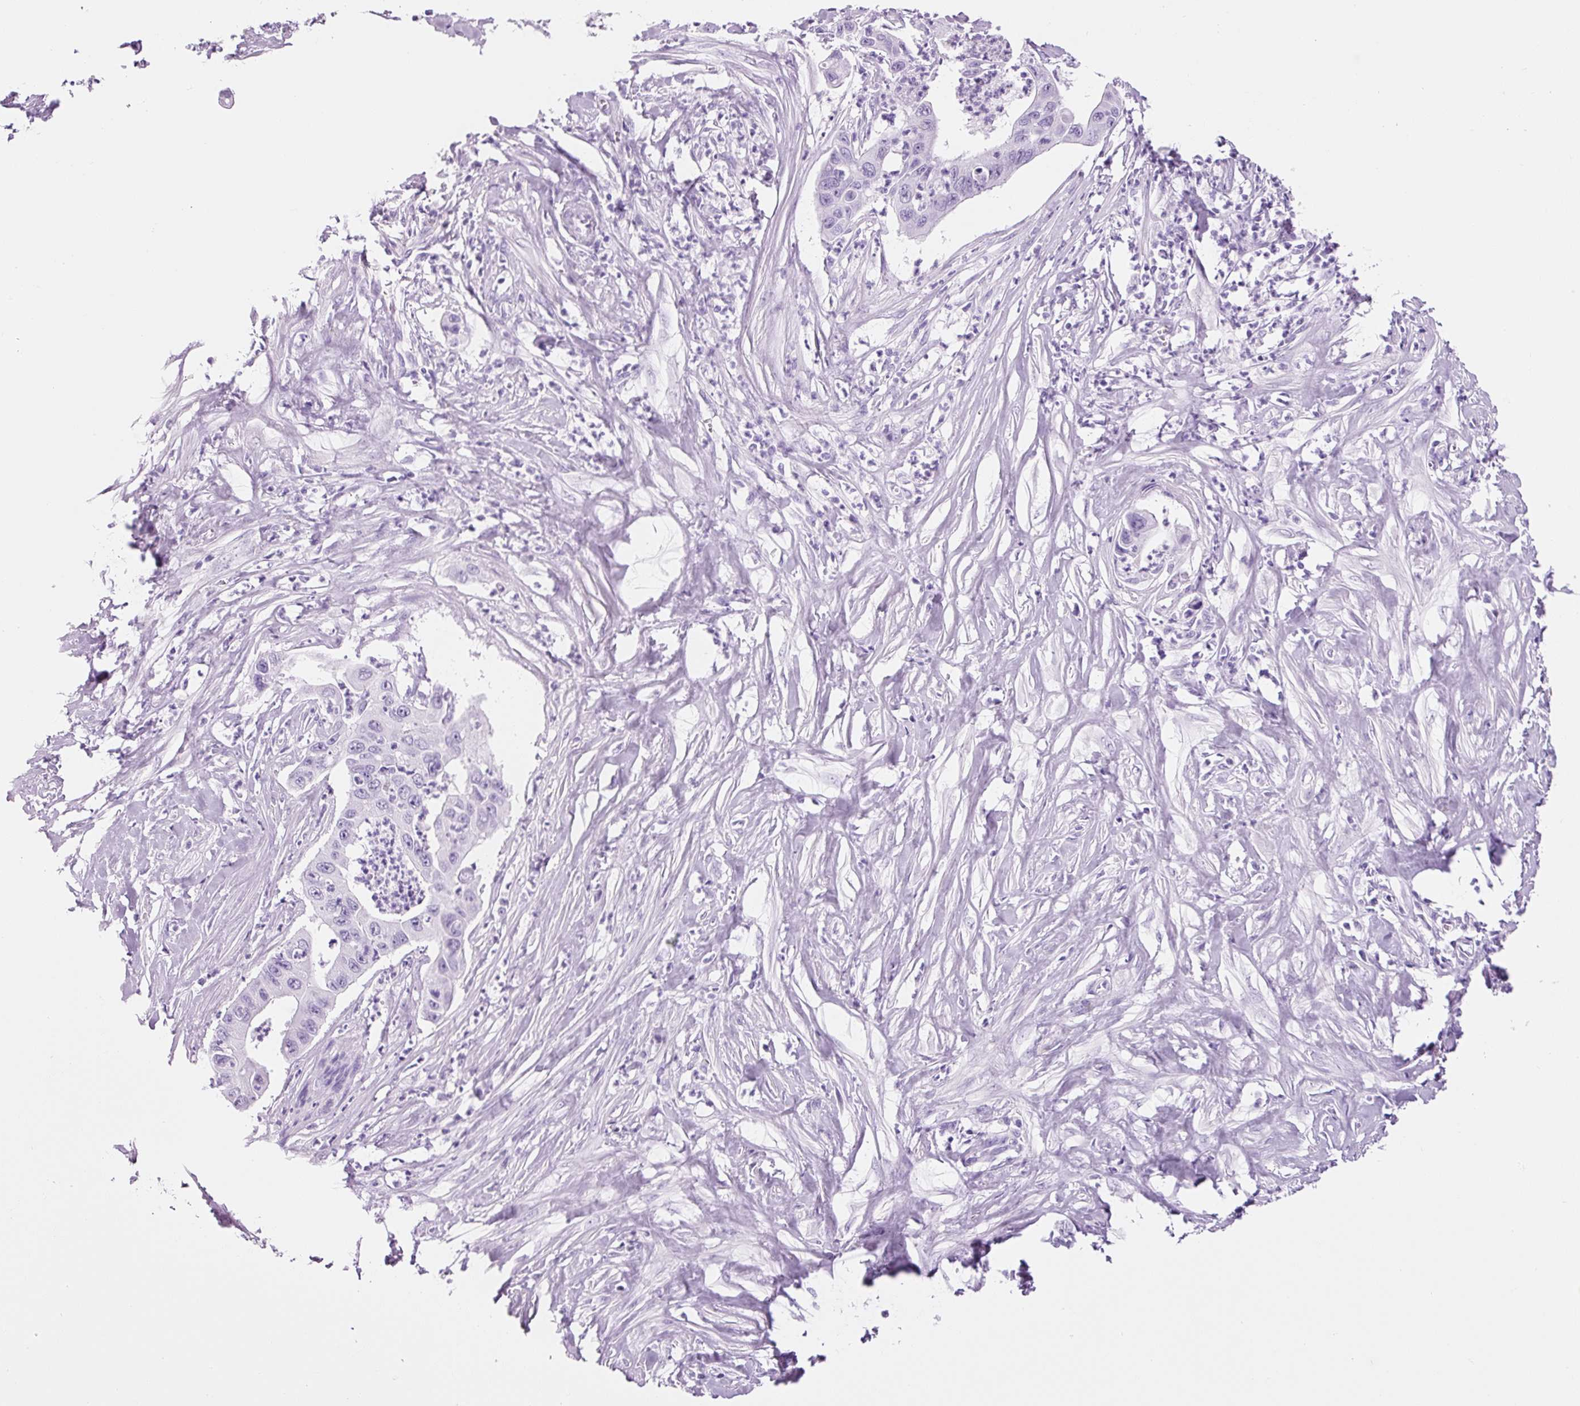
{"staining": {"intensity": "negative", "quantity": "none", "location": "none"}, "tissue": "pancreatic cancer", "cell_type": "Tumor cells", "image_type": "cancer", "snomed": [{"axis": "morphology", "description": "Adenocarcinoma, NOS"}, {"axis": "topography", "description": "Pancreas"}], "caption": "A micrograph of pancreatic cancer stained for a protein displays no brown staining in tumor cells.", "gene": "ADSS1", "patient": {"sex": "male", "age": 73}}